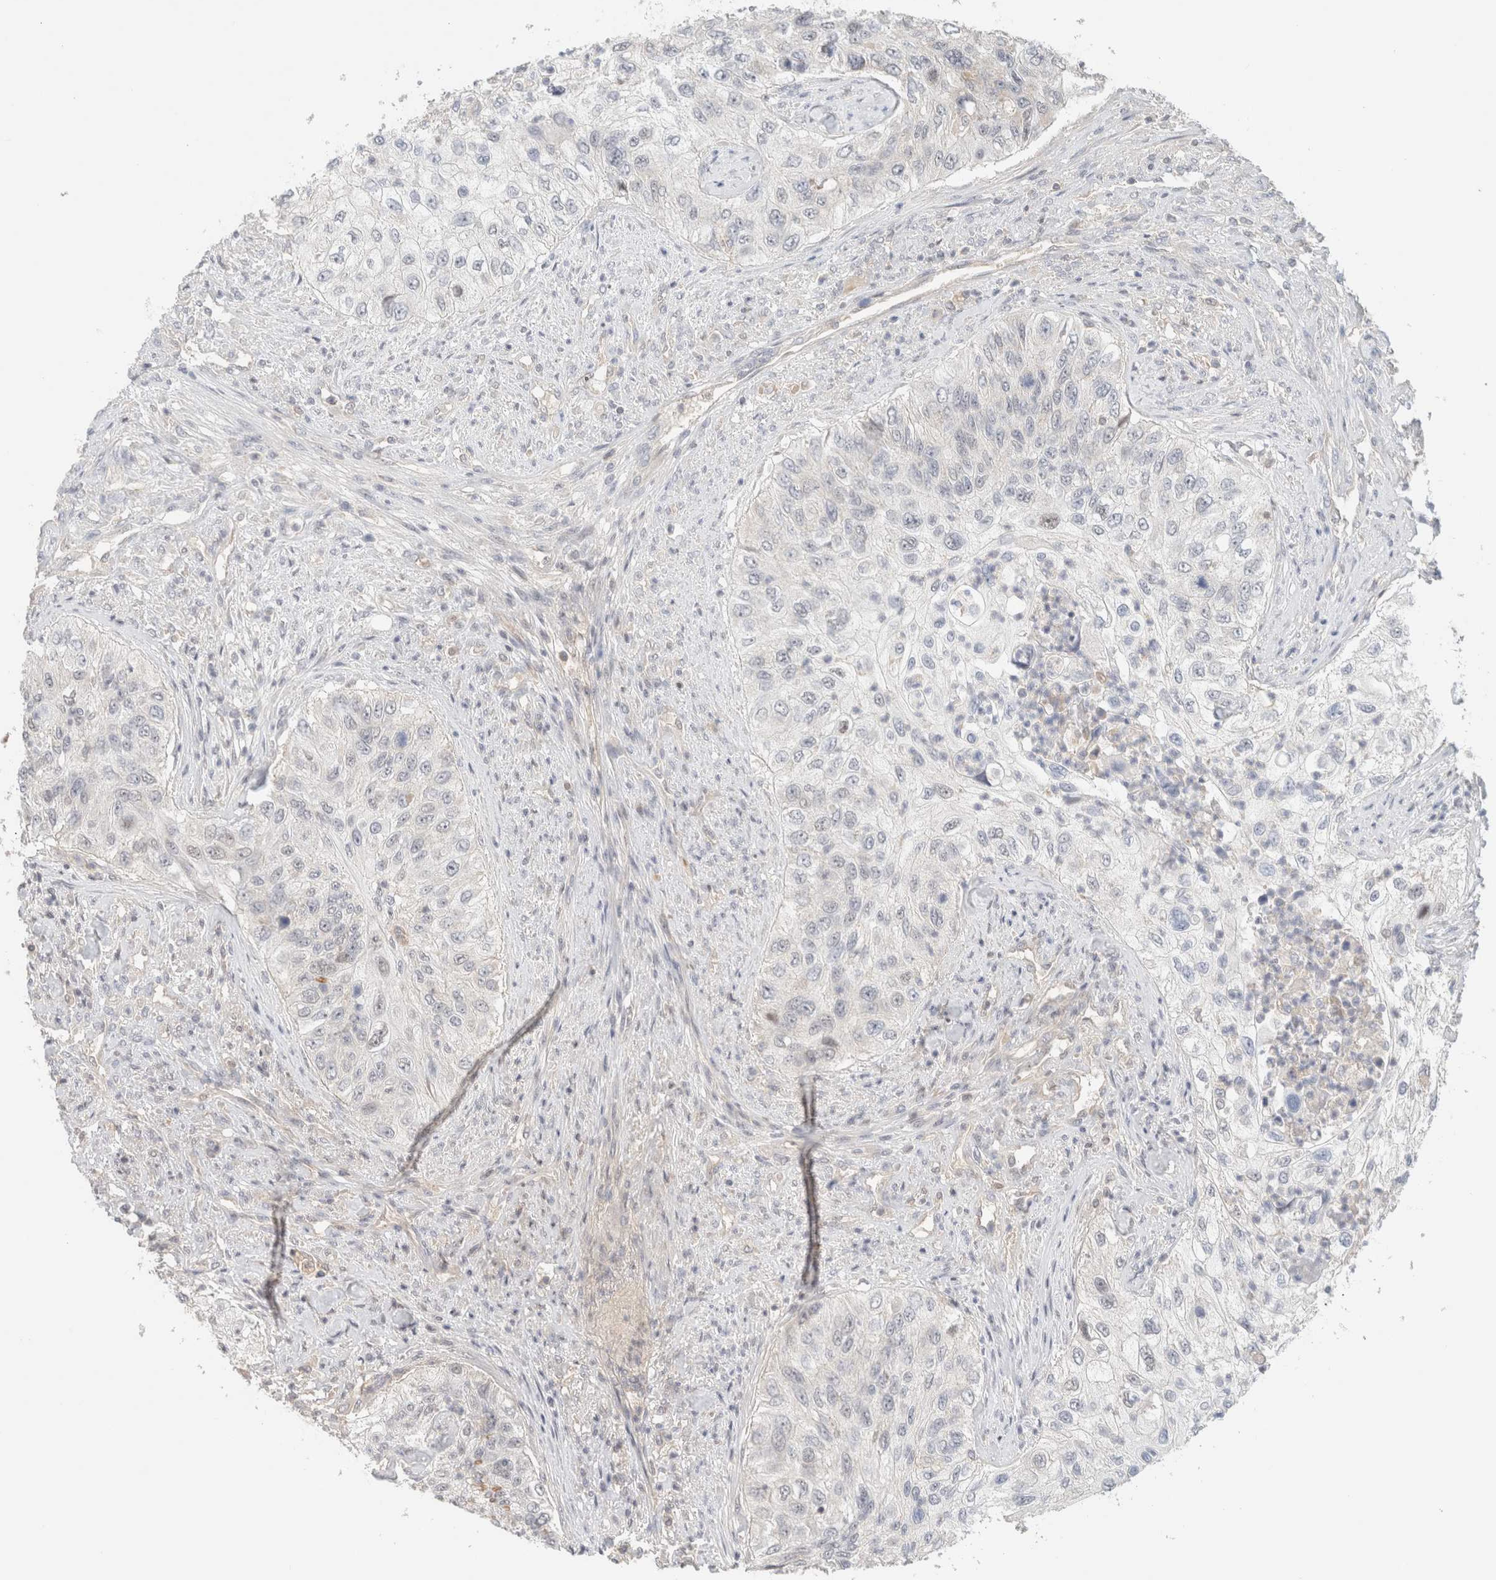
{"staining": {"intensity": "negative", "quantity": "none", "location": "none"}, "tissue": "urothelial cancer", "cell_type": "Tumor cells", "image_type": "cancer", "snomed": [{"axis": "morphology", "description": "Urothelial carcinoma, High grade"}, {"axis": "topography", "description": "Urinary bladder"}], "caption": "DAB immunohistochemical staining of human urothelial carcinoma (high-grade) shows no significant staining in tumor cells. Brightfield microscopy of immunohistochemistry (IHC) stained with DAB (3,3'-diaminobenzidine) (brown) and hematoxylin (blue), captured at high magnification.", "gene": "MRM3", "patient": {"sex": "female", "age": 60}}